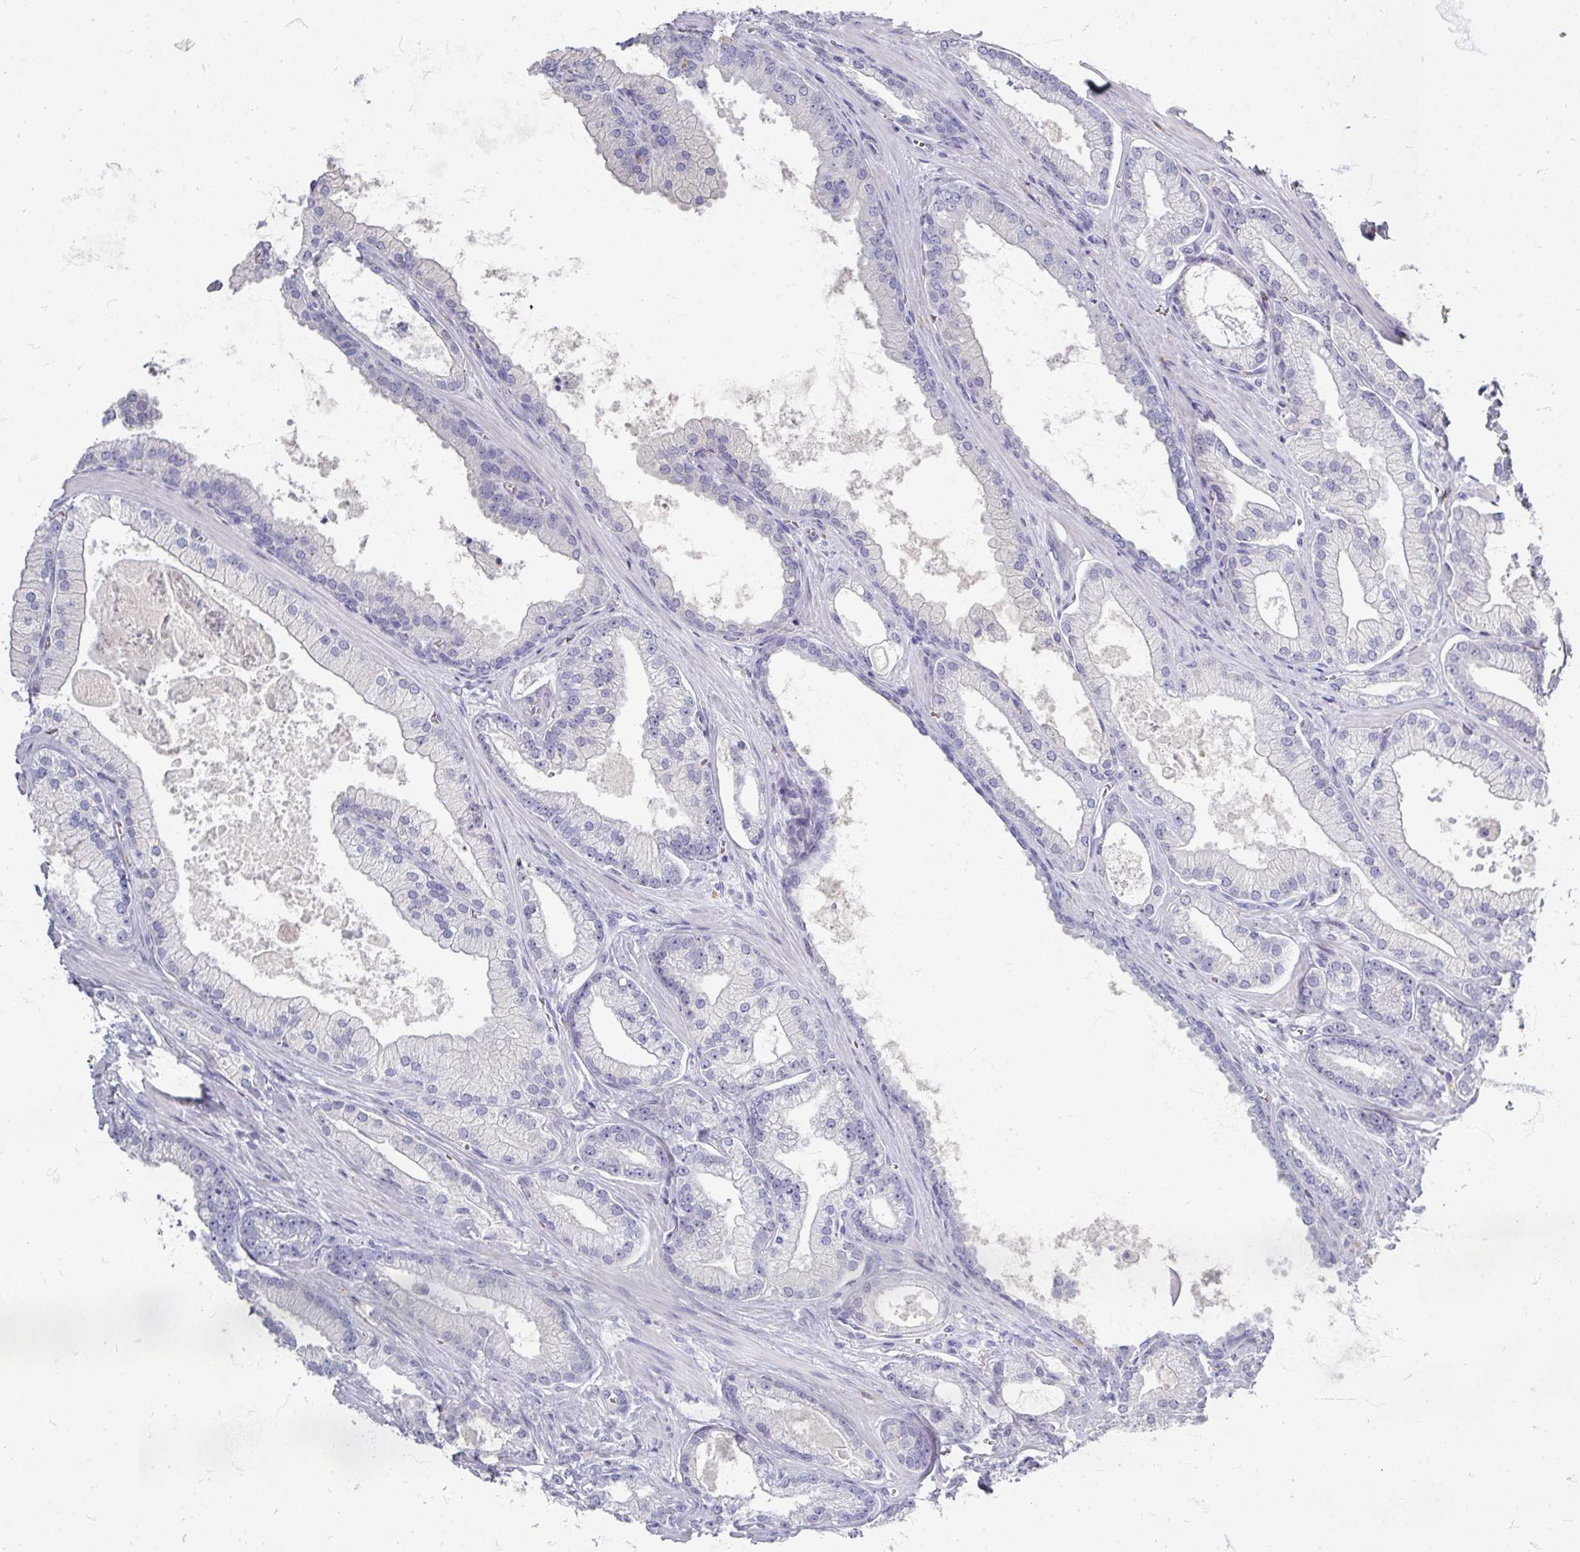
{"staining": {"intensity": "negative", "quantity": "none", "location": "none"}, "tissue": "prostate cancer", "cell_type": "Tumor cells", "image_type": "cancer", "snomed": [{"axis": "morphology", "description": "Adenocarcinoma, High grade"}, {"axis": "topography", "description": "Prostate"}], "caption": "Human prostate cancer stained for a protein using immunohistochemistry shows no positivity in tumor cells.", "gene": "ZNF878", "patient": {"sex": "male", "age": 68}}